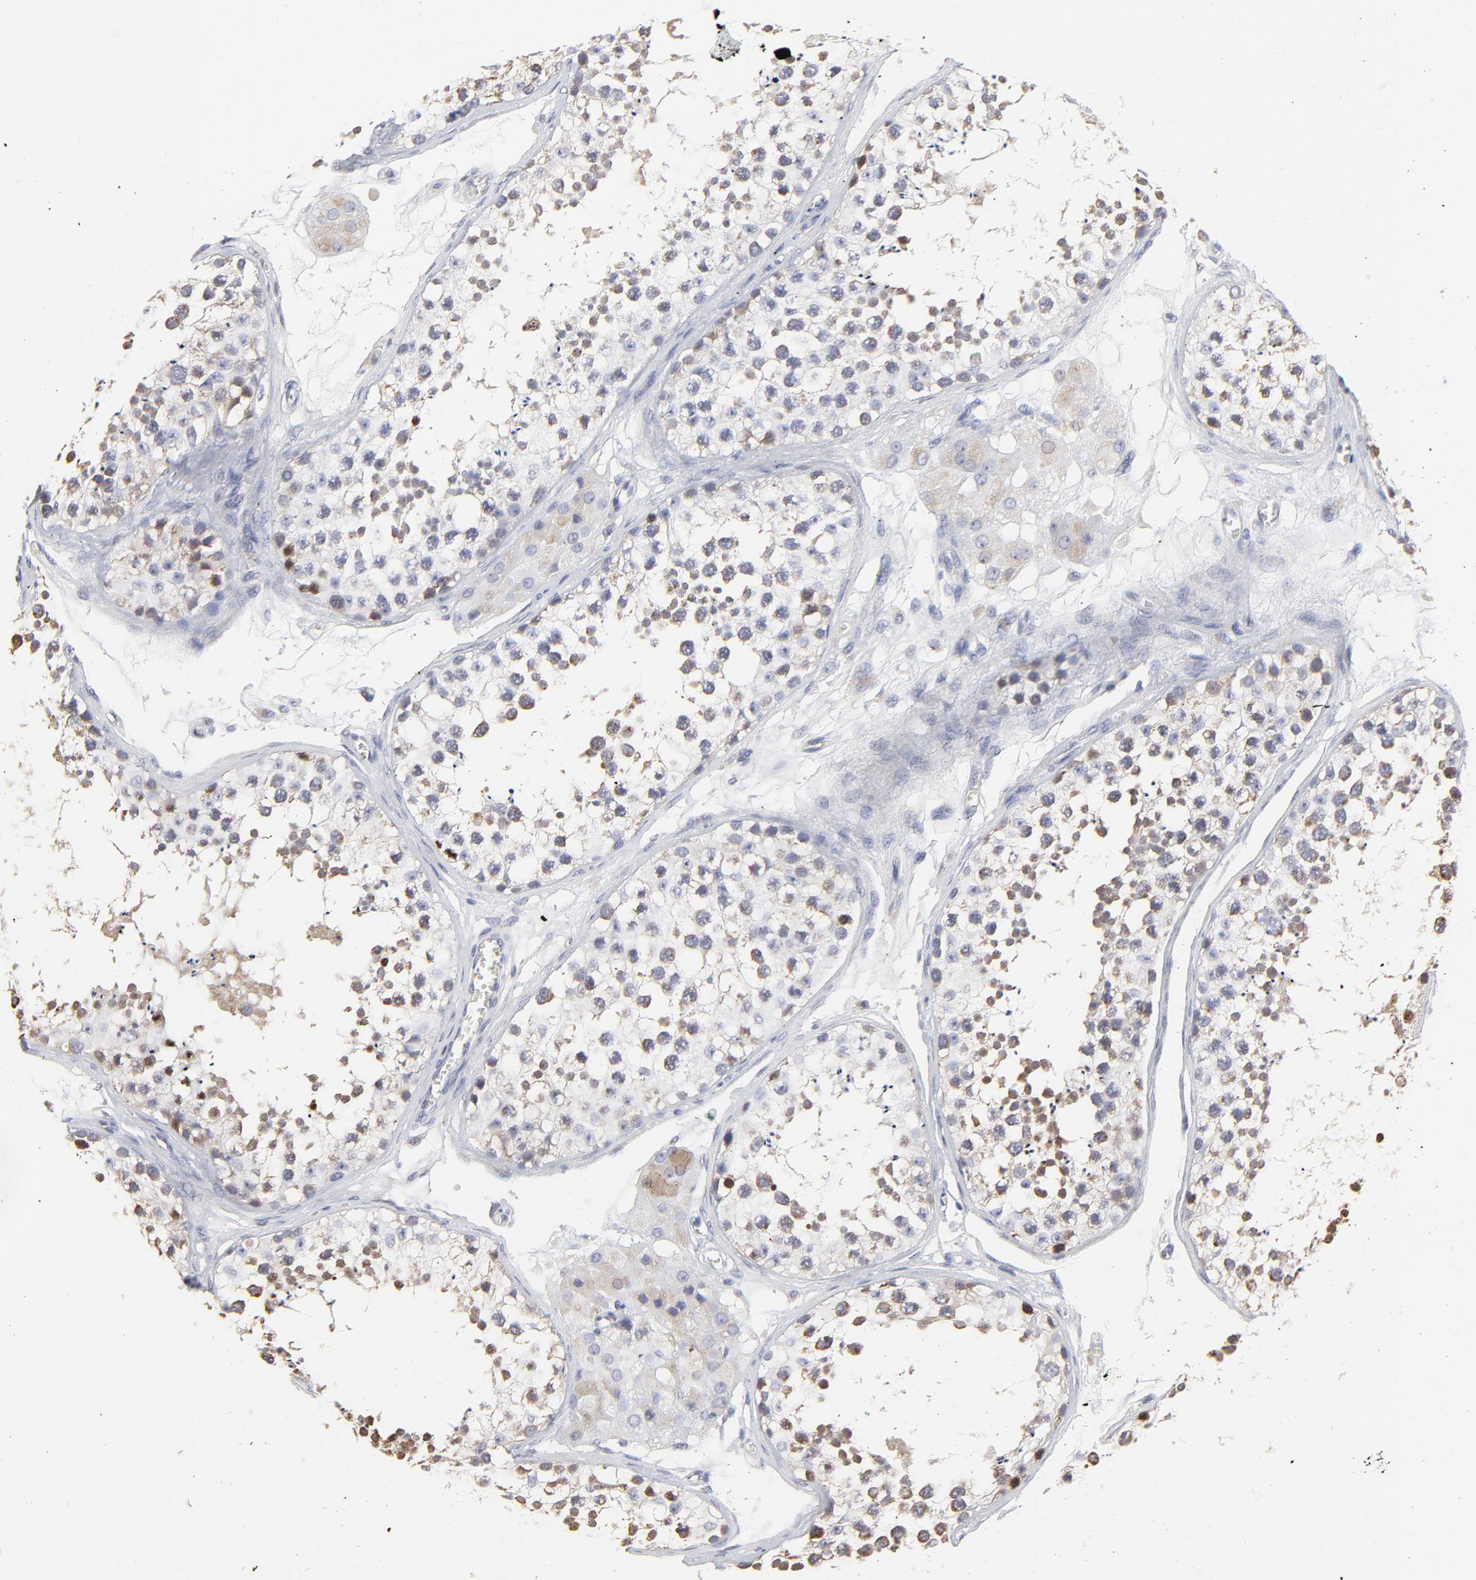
{"staining": {"intensity": "moderate", "quantity": ">75%", "location": "cytoplasmic/membranous"}, "tissue": "testis", "cell_type": "Cells in seminiferous ducts", "image_type": "normal", "snomed": [{"axis": "morphology", "description": "Normal tissue, NOS"}, {"axis": "topography", "description": "Testis"}], "caption": "Immunohistochemistry (IHC) photomicrograph of normal testis: human testis stained using immunohistochemistry displays medium levels of moderate protein expression localized specifically in the cytoplasmic/membranous of cells in seminiferous ducts, appearing as a cytoplasmic/membranous brown color.", "gene": "NCAPH", "patient": {"sex": "male", "age": 57}}